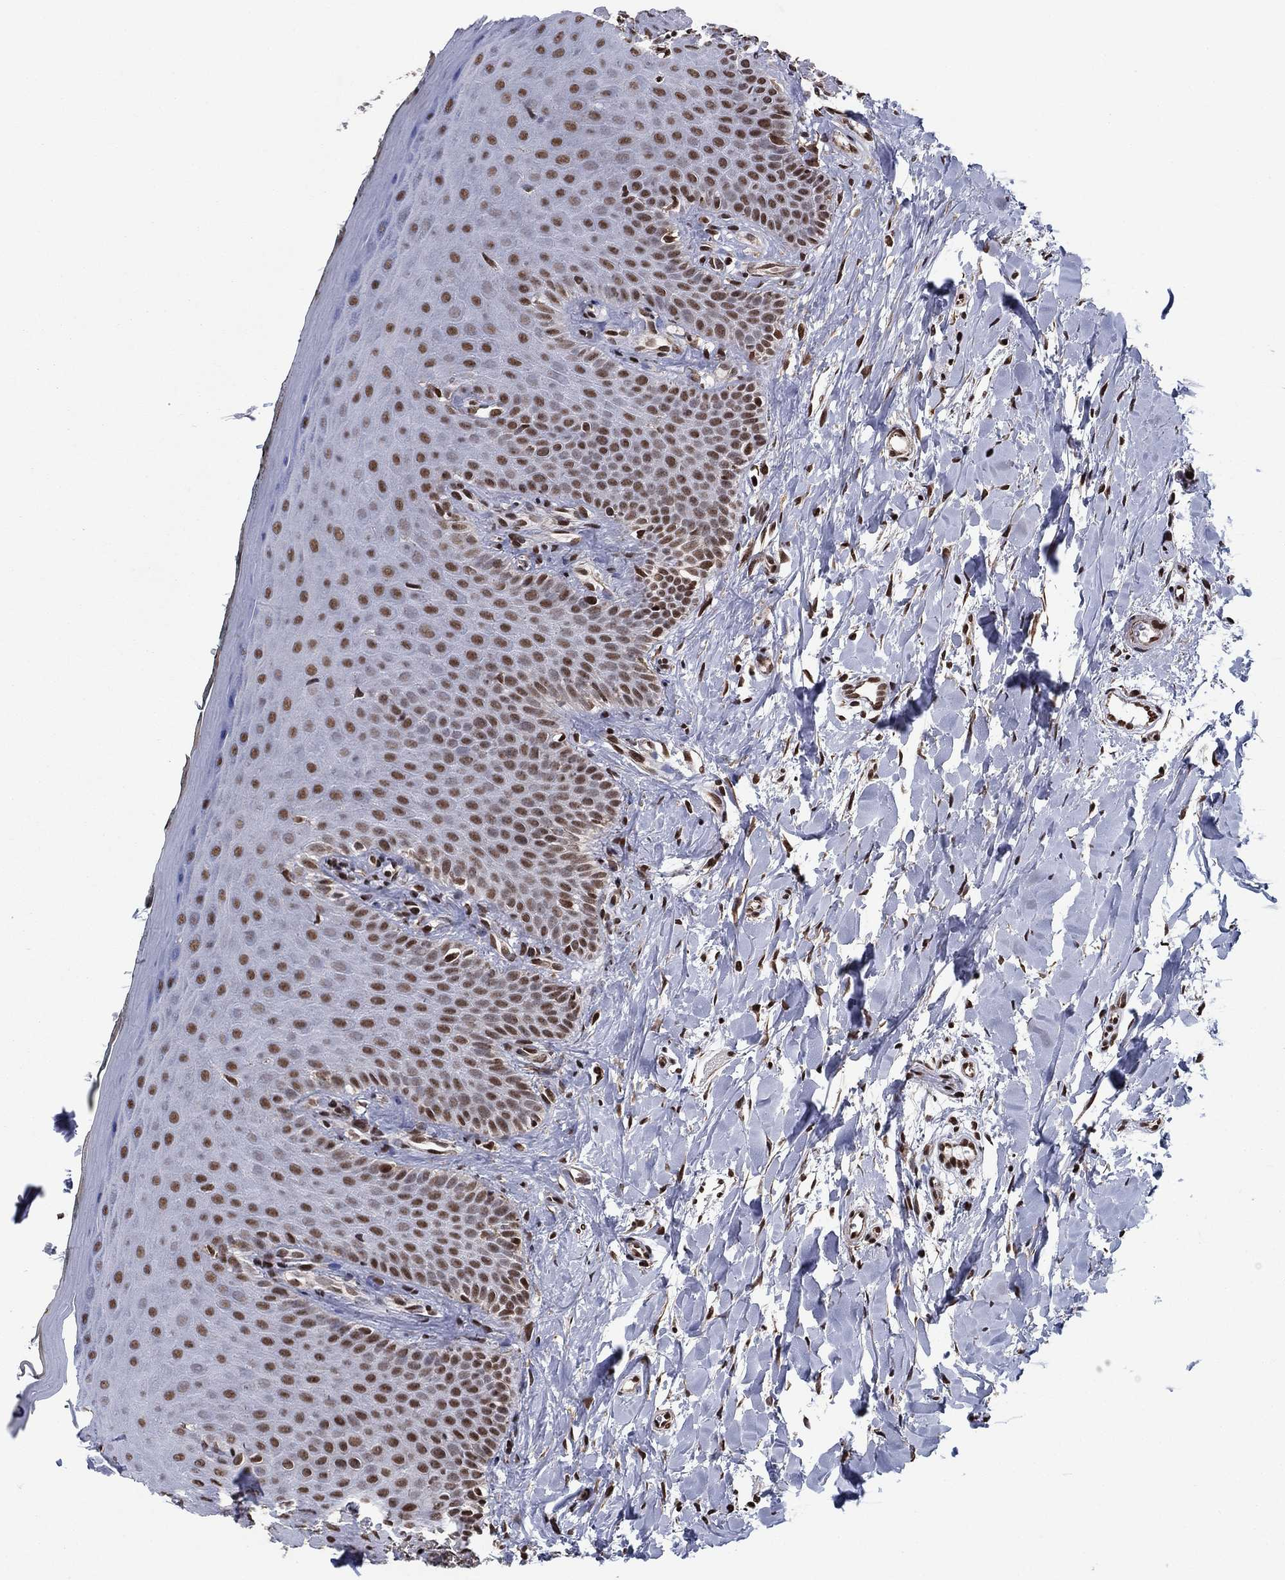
{"staining": {"intensity": "moderate", "quantity": ">75%", "location": "nuclear"}, "tissue": "oral mucosa", "cell_type": "Squamous epithelial cells", "image_type": "normal", "snomed": [{"axis": "morphology", "description": "Normal tissue, NOS"}, {"axis": "topography", "description": "Oral tissue"}], "caption": "DAB (3,3'-diaminobenzidine) immunohistochemical staining of unremarkable oral mucosa demonstrates moderate nuclear protein expression in about >75% of squamous epithelial cells. The staining is performed using DAB (3,3'-diaminobenzidine) brown chromogen to label protein expression. The nuclei are counter-stained blue using hematoxylin.", "gene": "N4BP2", "patient": {"sex": "female", "age": 43}}